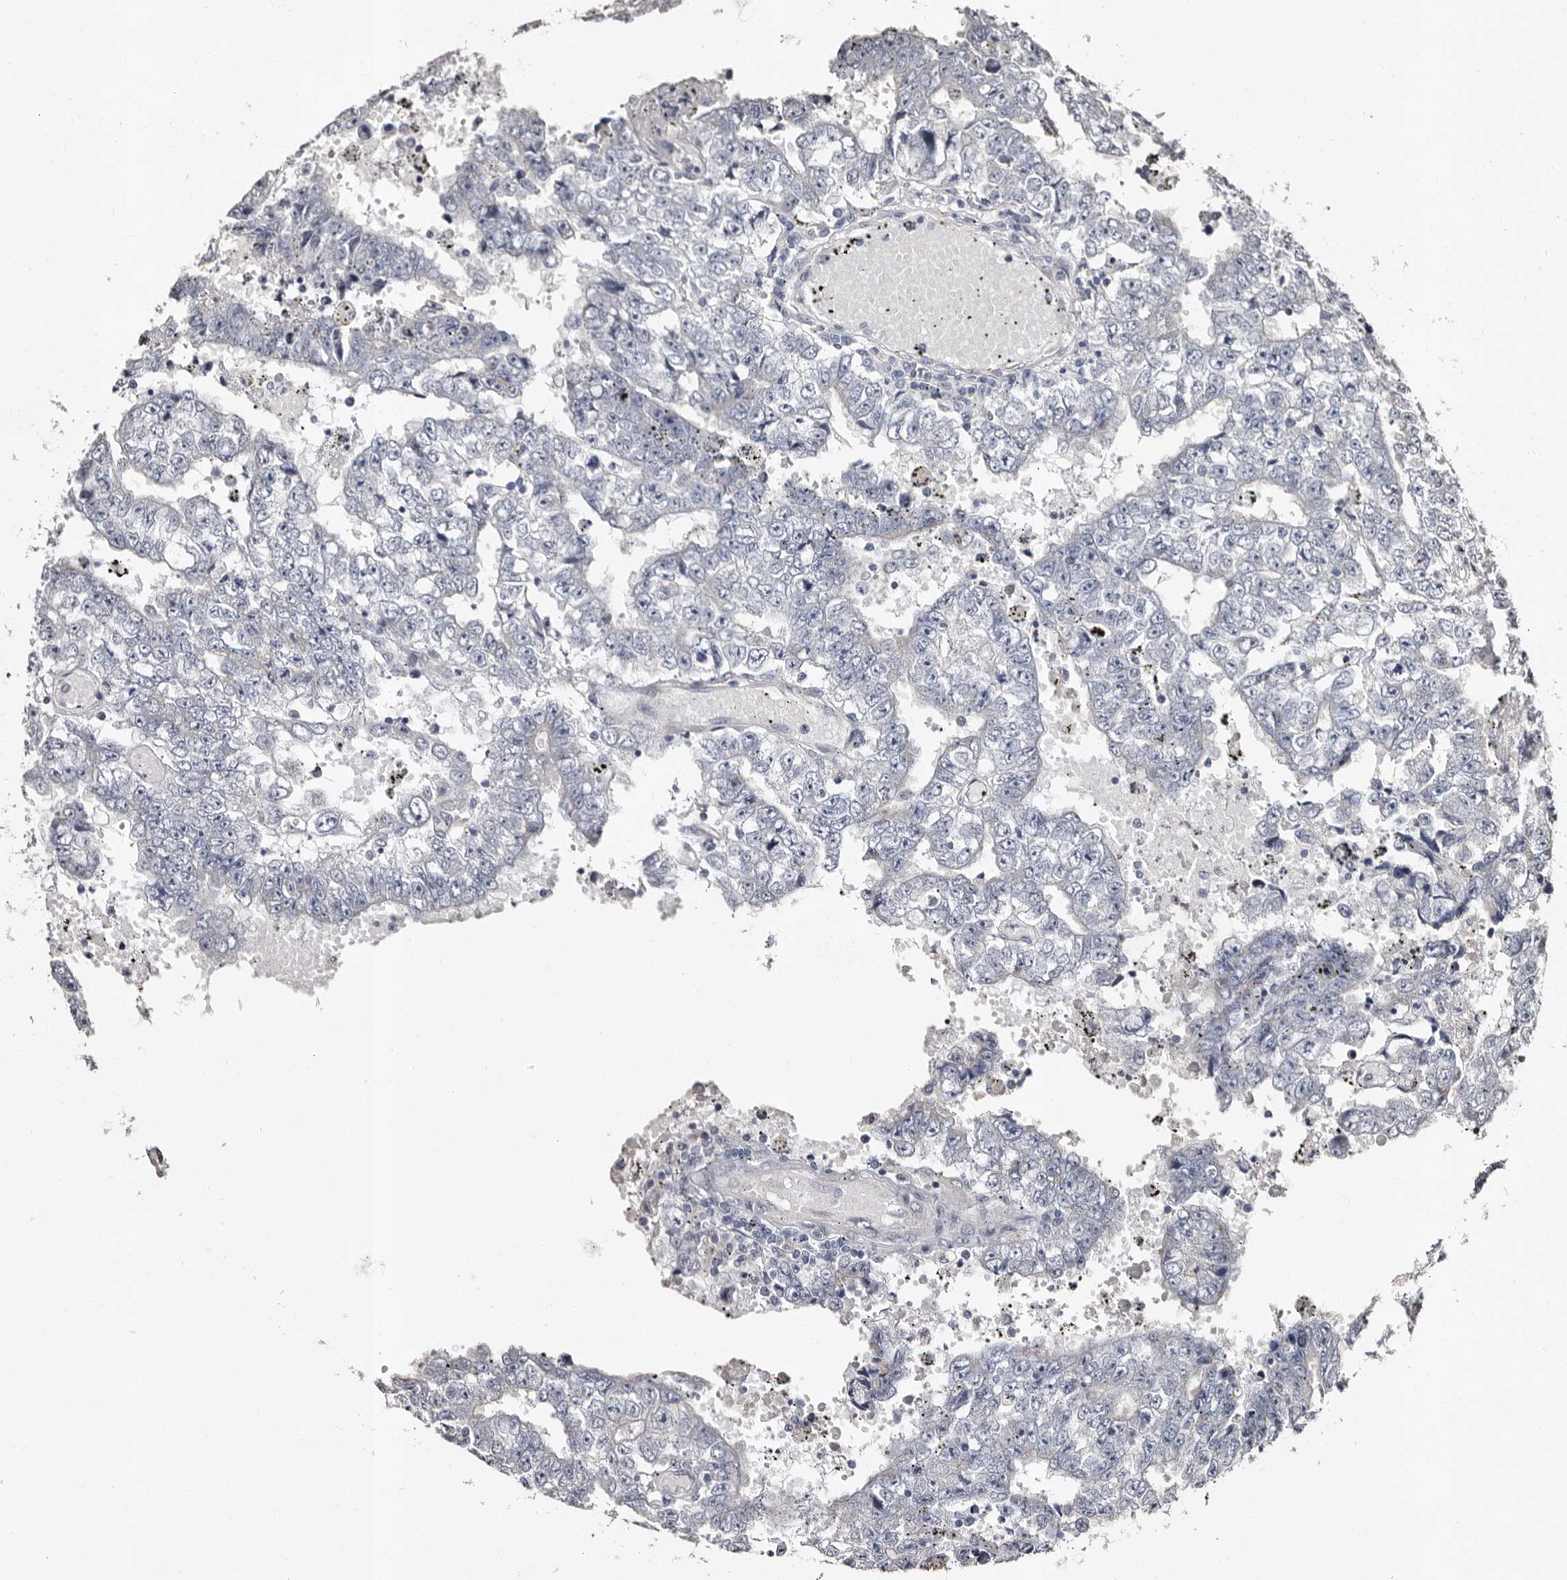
{"staining": {"intensity": "negative", "quantity": "none", "location": "none"}, "tissue": "testis cancer", "cell_type": "Tumor cells", "image_type": "cancer", "snomed": [{"axis": "morphology", "description": "Carcinoma, Embryonal, NOS"}, {"axis": "topography", "description": "Testis"}], "caption": "This is a micrograph of immunohistochemistry staining of embryonal carcinoma (testis), which shows no positivity in tumor cells.", "gene": "FAM91A1", "patient": {"sex": "male", "age": 25}}